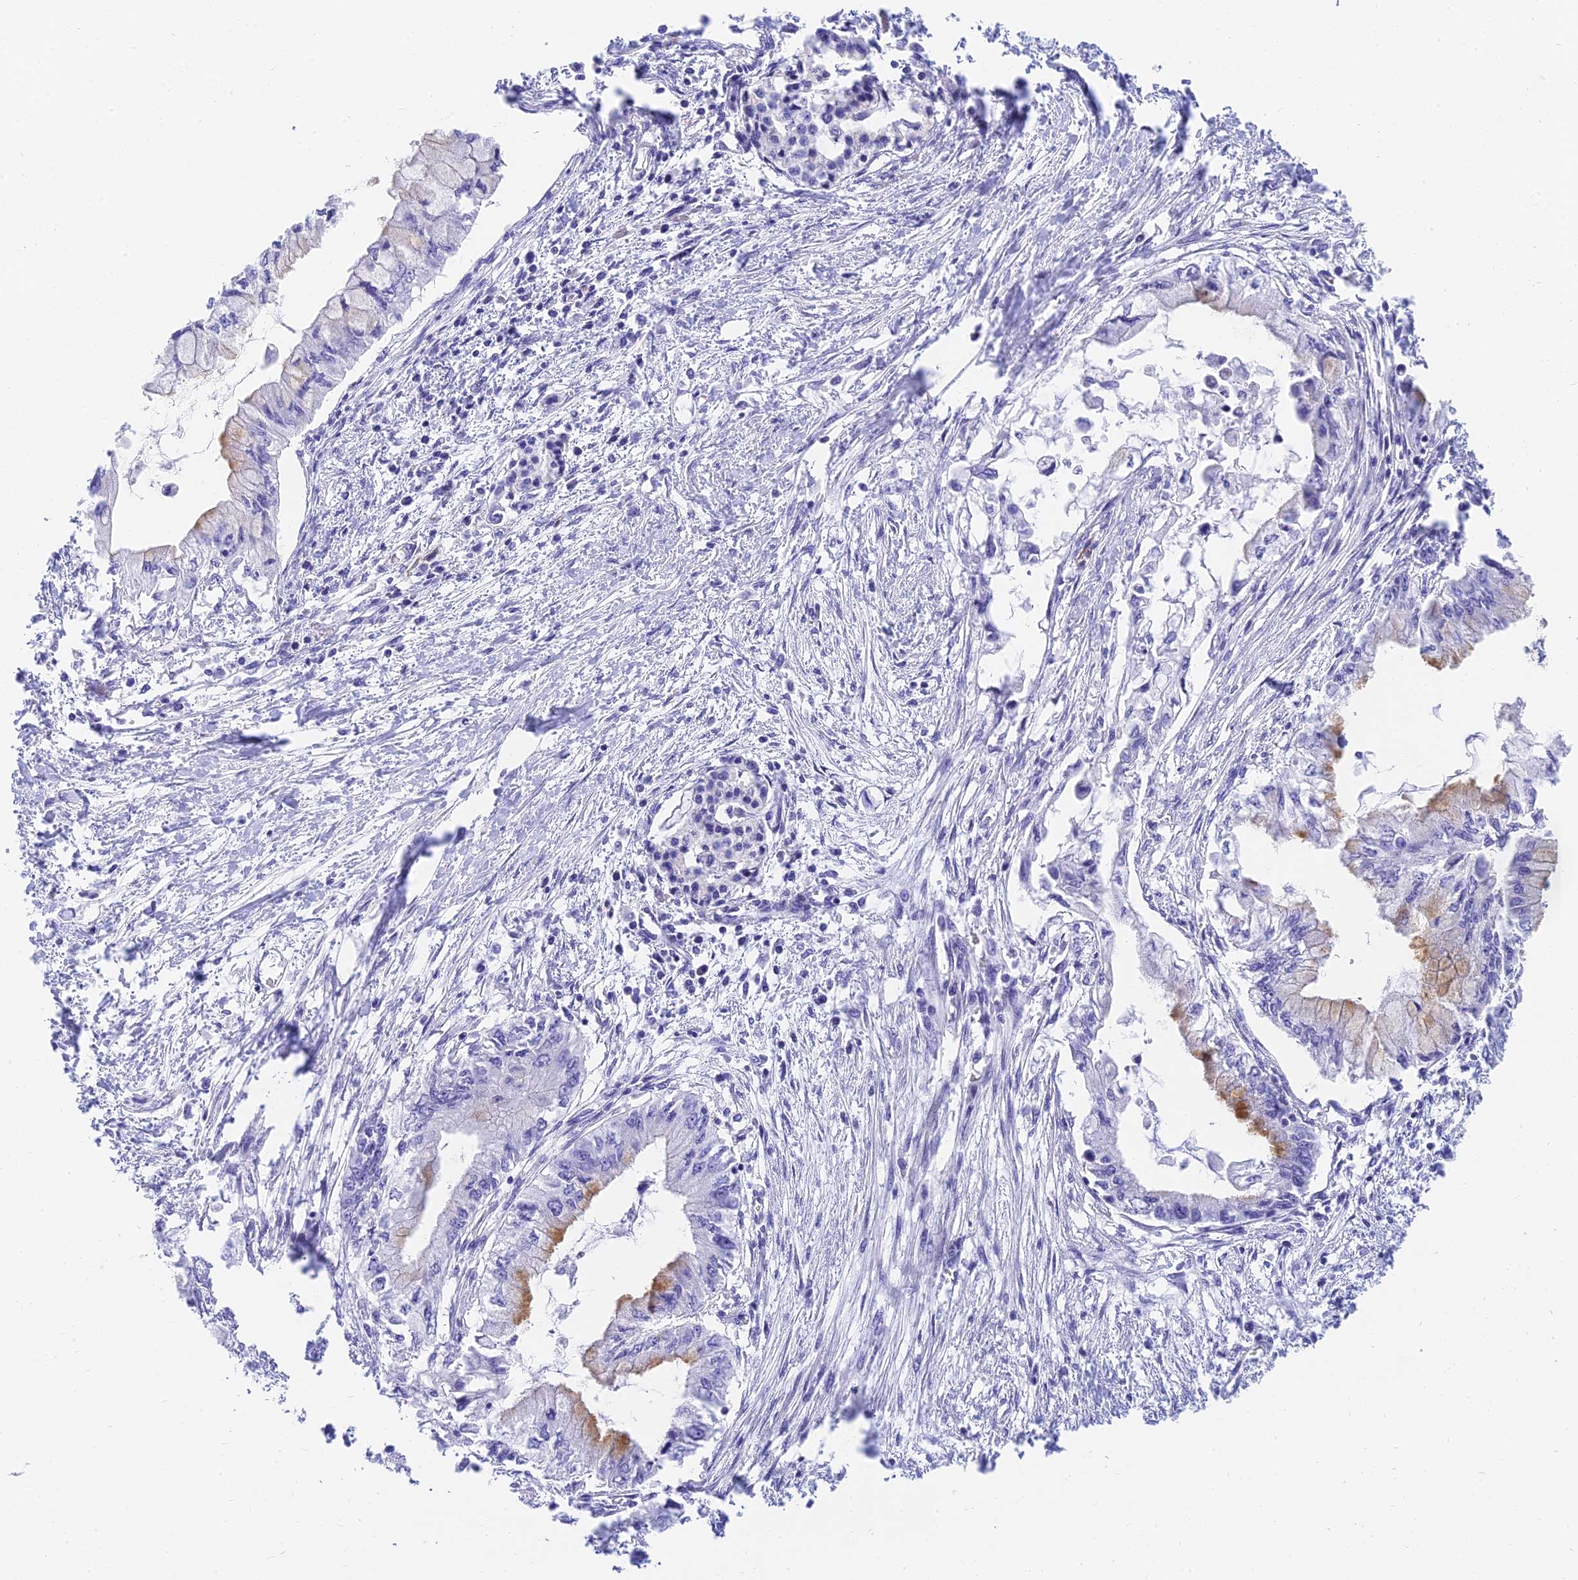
{"staining": {"intensity": "moderate", "quantity": "<25%", "location": "cytoplasmic/membranous"}, "tissue": "pancreatic cancer", "cell_type": "Tumor cells", "image_type": "cancer", "snomed": [{"axis": "morphology", "description": "Adenocarcinoma, NOS"}, {"axis": "topography", "description": "Pancreas"}], "caption": "The immunohistochemical stain labels moderate cytoplasmic/membranous staining in tumor cells of adenocarcinoma (pancreatic) tissue.", "gene": "SLC36A2", "patient": {"sex": "male", "age": 48}}